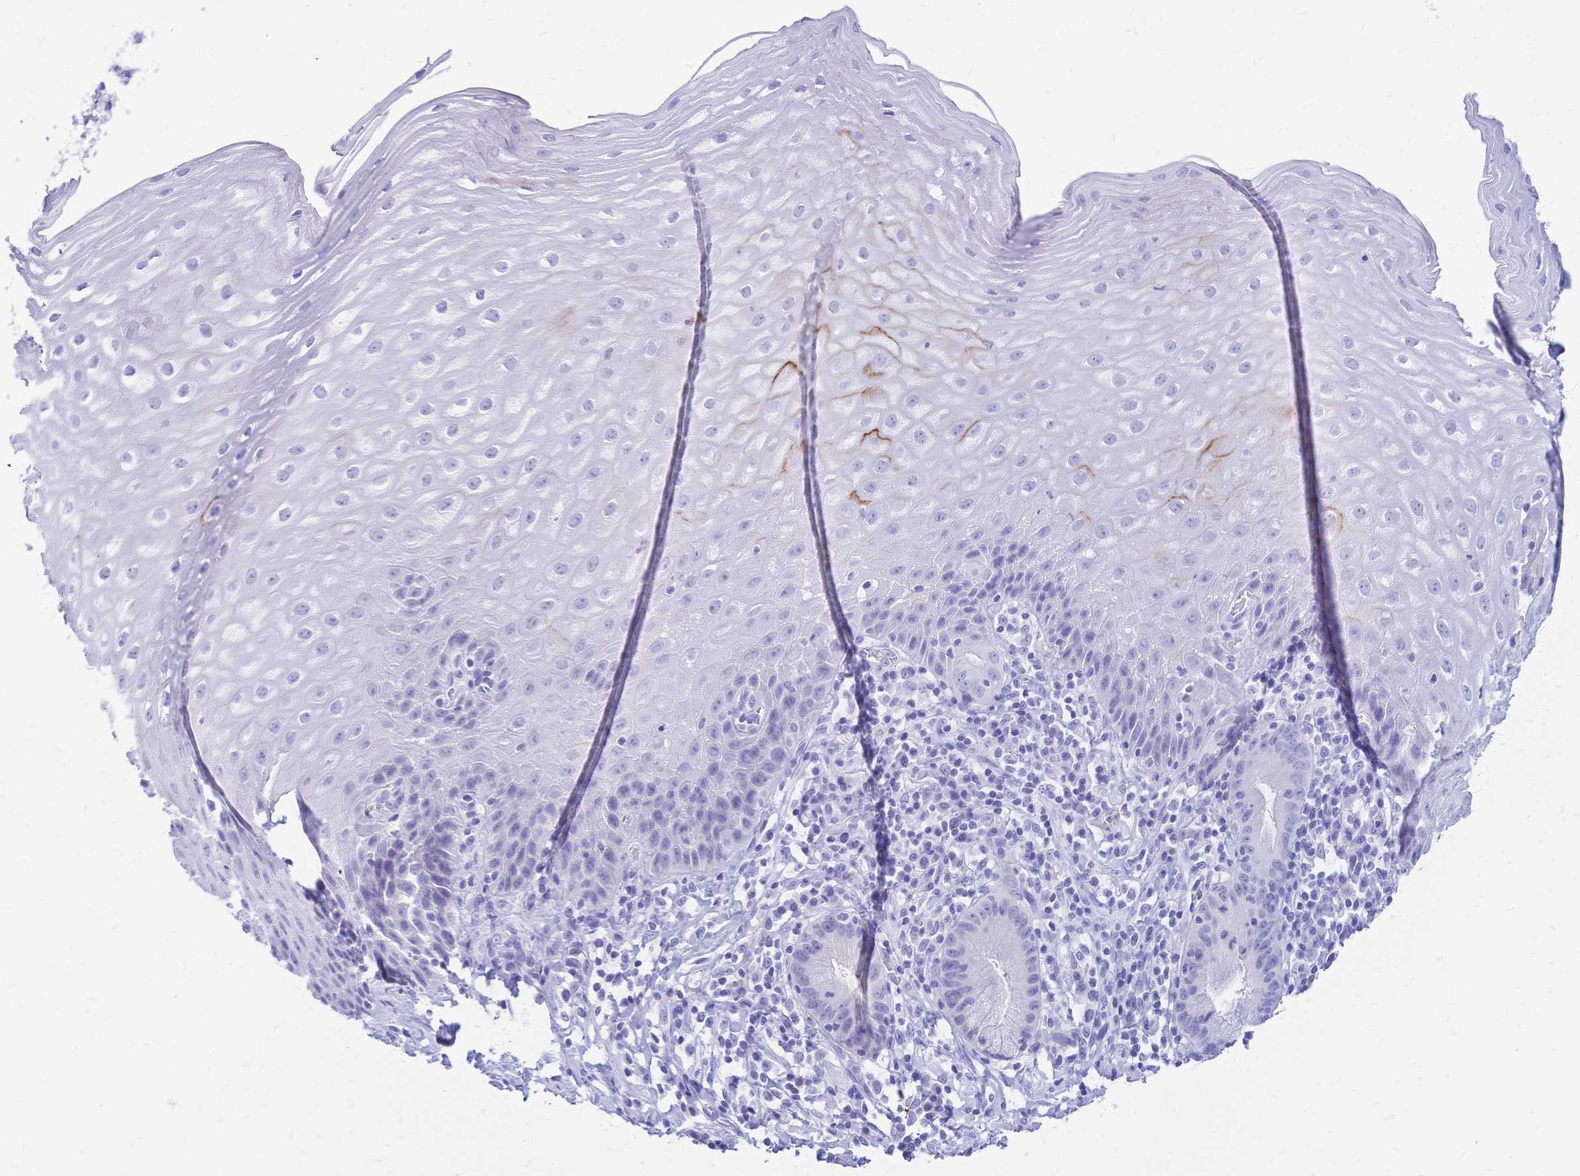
{"staining": {"intensity": "strong", "quantity": "<25%", "location": "cytoplasmic/membranous"}, "tissue": "esophagus", "cell_type": "Squamous epithelial cells", "image_type": "normal", "snomed": [{"axis": "morphology", "description": "Normal tissue, NOS"}, {"axis": "topography", "description": "Esophagus"}], "caption": "This image demonstrates benign esophagus stained with immunohistochemistry (IHC) to label a protein in brown. The cytoplasmic/membranous of squamous epithelial cells show strong positivity for the protein. Nuclei are counter-stained blue.", "gene": "FA2H", "patient": {"sex": "female", "age": 61}}